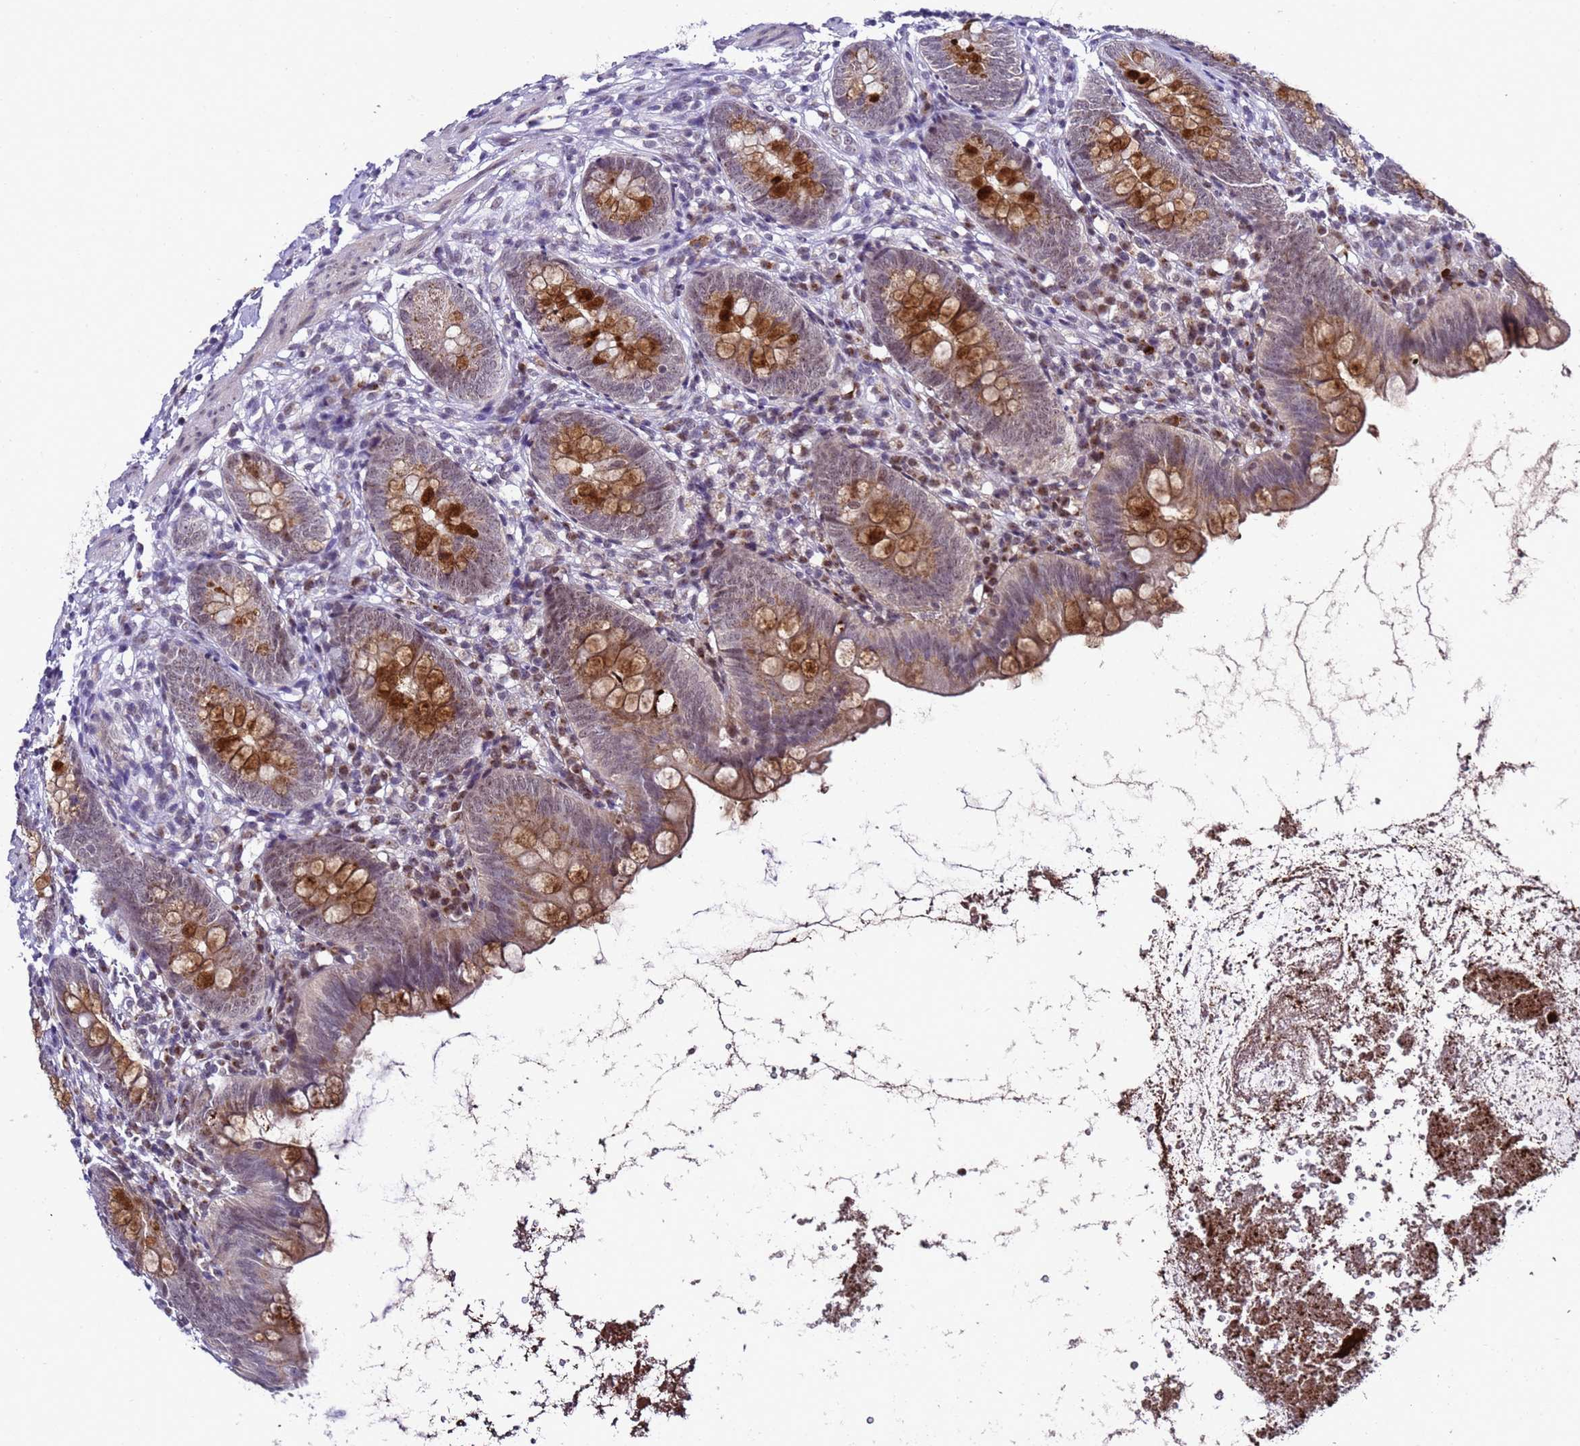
{"staining": {"intensity": "strong", "quantity": "25%-75%", "location": "cytoplasmic/membranous"}, "tissue": "appendix", "cell_type": "Glandular cells", "image_type": "normal", "snomed": [{"axis": "morphology", "description": "Normal tissue, NOS"}, {"axis": "topography", "description": "Appendix"}], "caption": "Immunohistochemistry (IHC) staining of normal appendix, which demonstrates high levels of strong cytoplasmic/membranous positivity in approximately 25%-75% of glandular cells indicating strong cytoplasmic/membranous protein positivity. The staining was performed using DAB (3,3'-diaminobenzidine) (brown) for protein detection and nuclei were counterstained in hematoxylin (blue).", "gene": "C19orf47", "patient": {"sex": "female", "age": 62}}